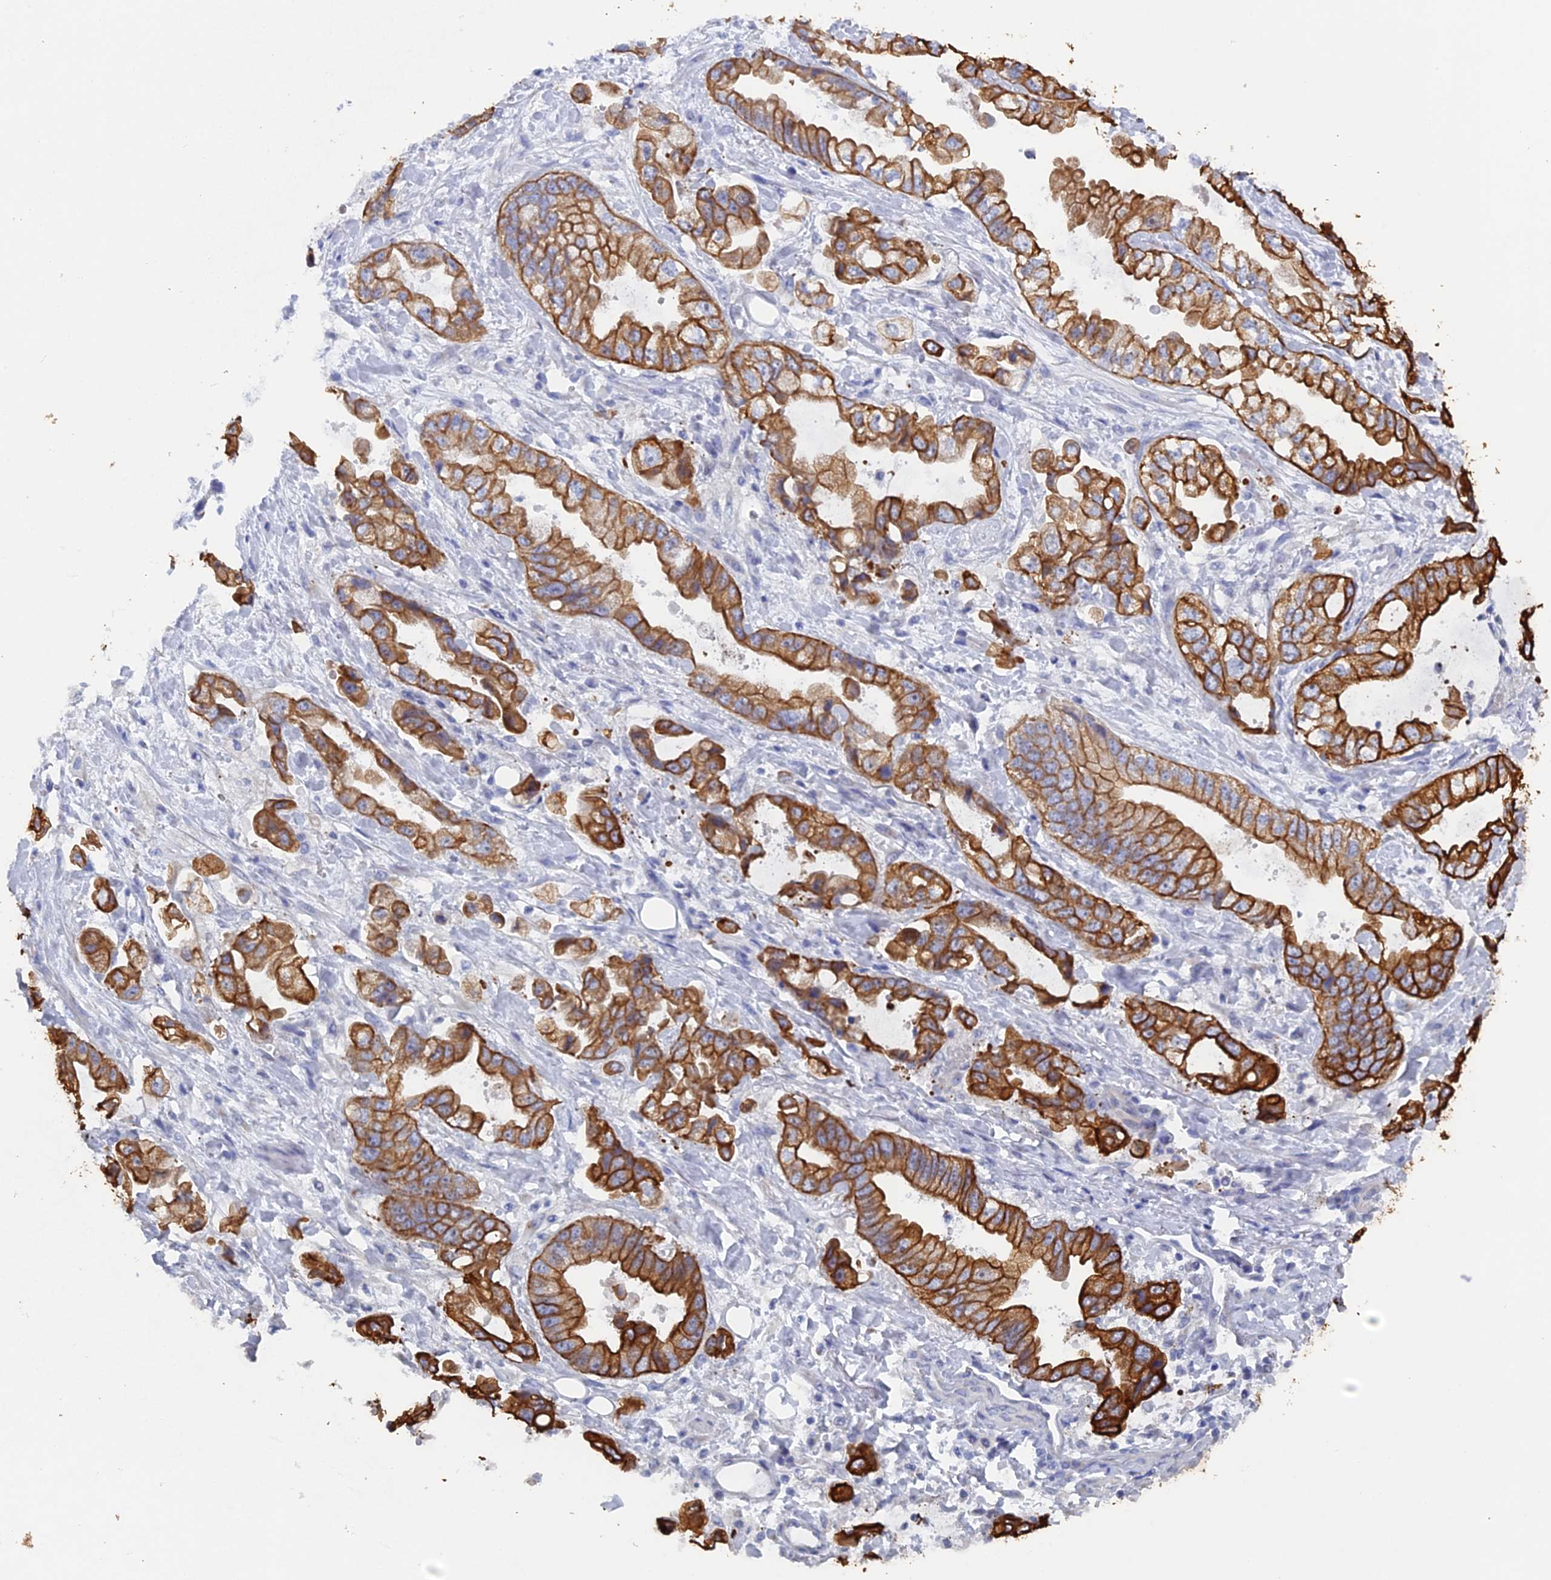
{"staining": {"intensity": "strong", "quantity": ">75%", "location": "cytoplasmic/membranous"}, "tissue": "stomach cancer", "cell_type": "Tumor cells", "image_type": "cancer", "snomed": [{"axis": "morphology", "description": "Adenocarcinoma, NOS"}, {"axis": "topography", "description": "Stomach"}], "caption": "Strong cytoplasmic/membranous staining is identified in about >75% of tumor cells in stomach adenocarcinoma. The staining was performed using DAB to visualize the protein expression in brown, while the nuclei were stained in blue with hematoxylin (Magnification: 20x).", "gene": "SRFBP1", "patient": {"sex": "male", "age": 62}}